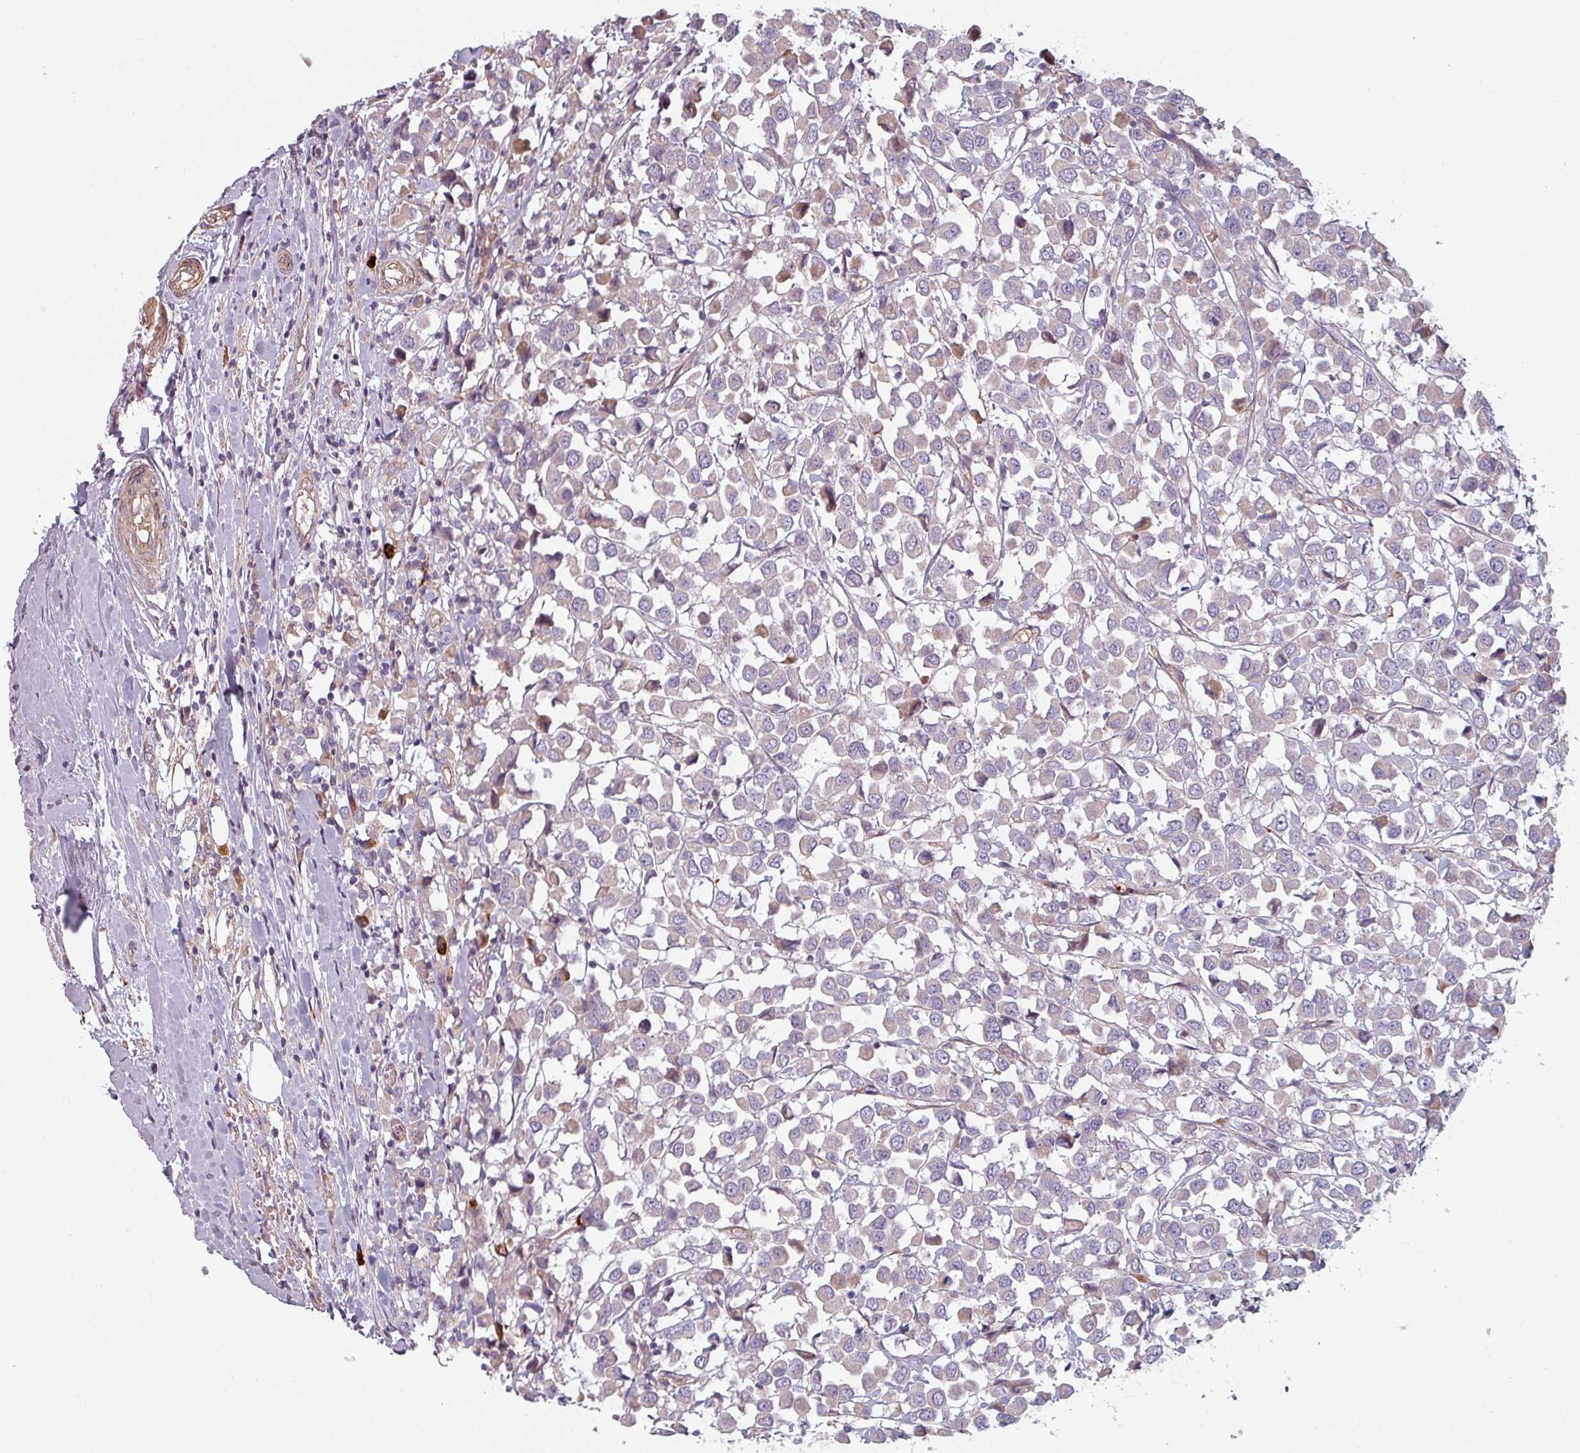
{"staining": {"intensity": "negative", "quantity": "none", "location": "none"}, "tissue": "breast cancer", "cell_type": "Tumor cells", "image_type": "cancer", "snomed": [{"axis": "morphology", "description": "Duct carcinoma"}, {"axis": "topography", "description": "Breast"}], "caption": "Tumor cells show no significant protein staining in breast cancer (intraductal carcinoma).", "gene": "C4BPB", "patient": {"sex": "female", "age": 61}}